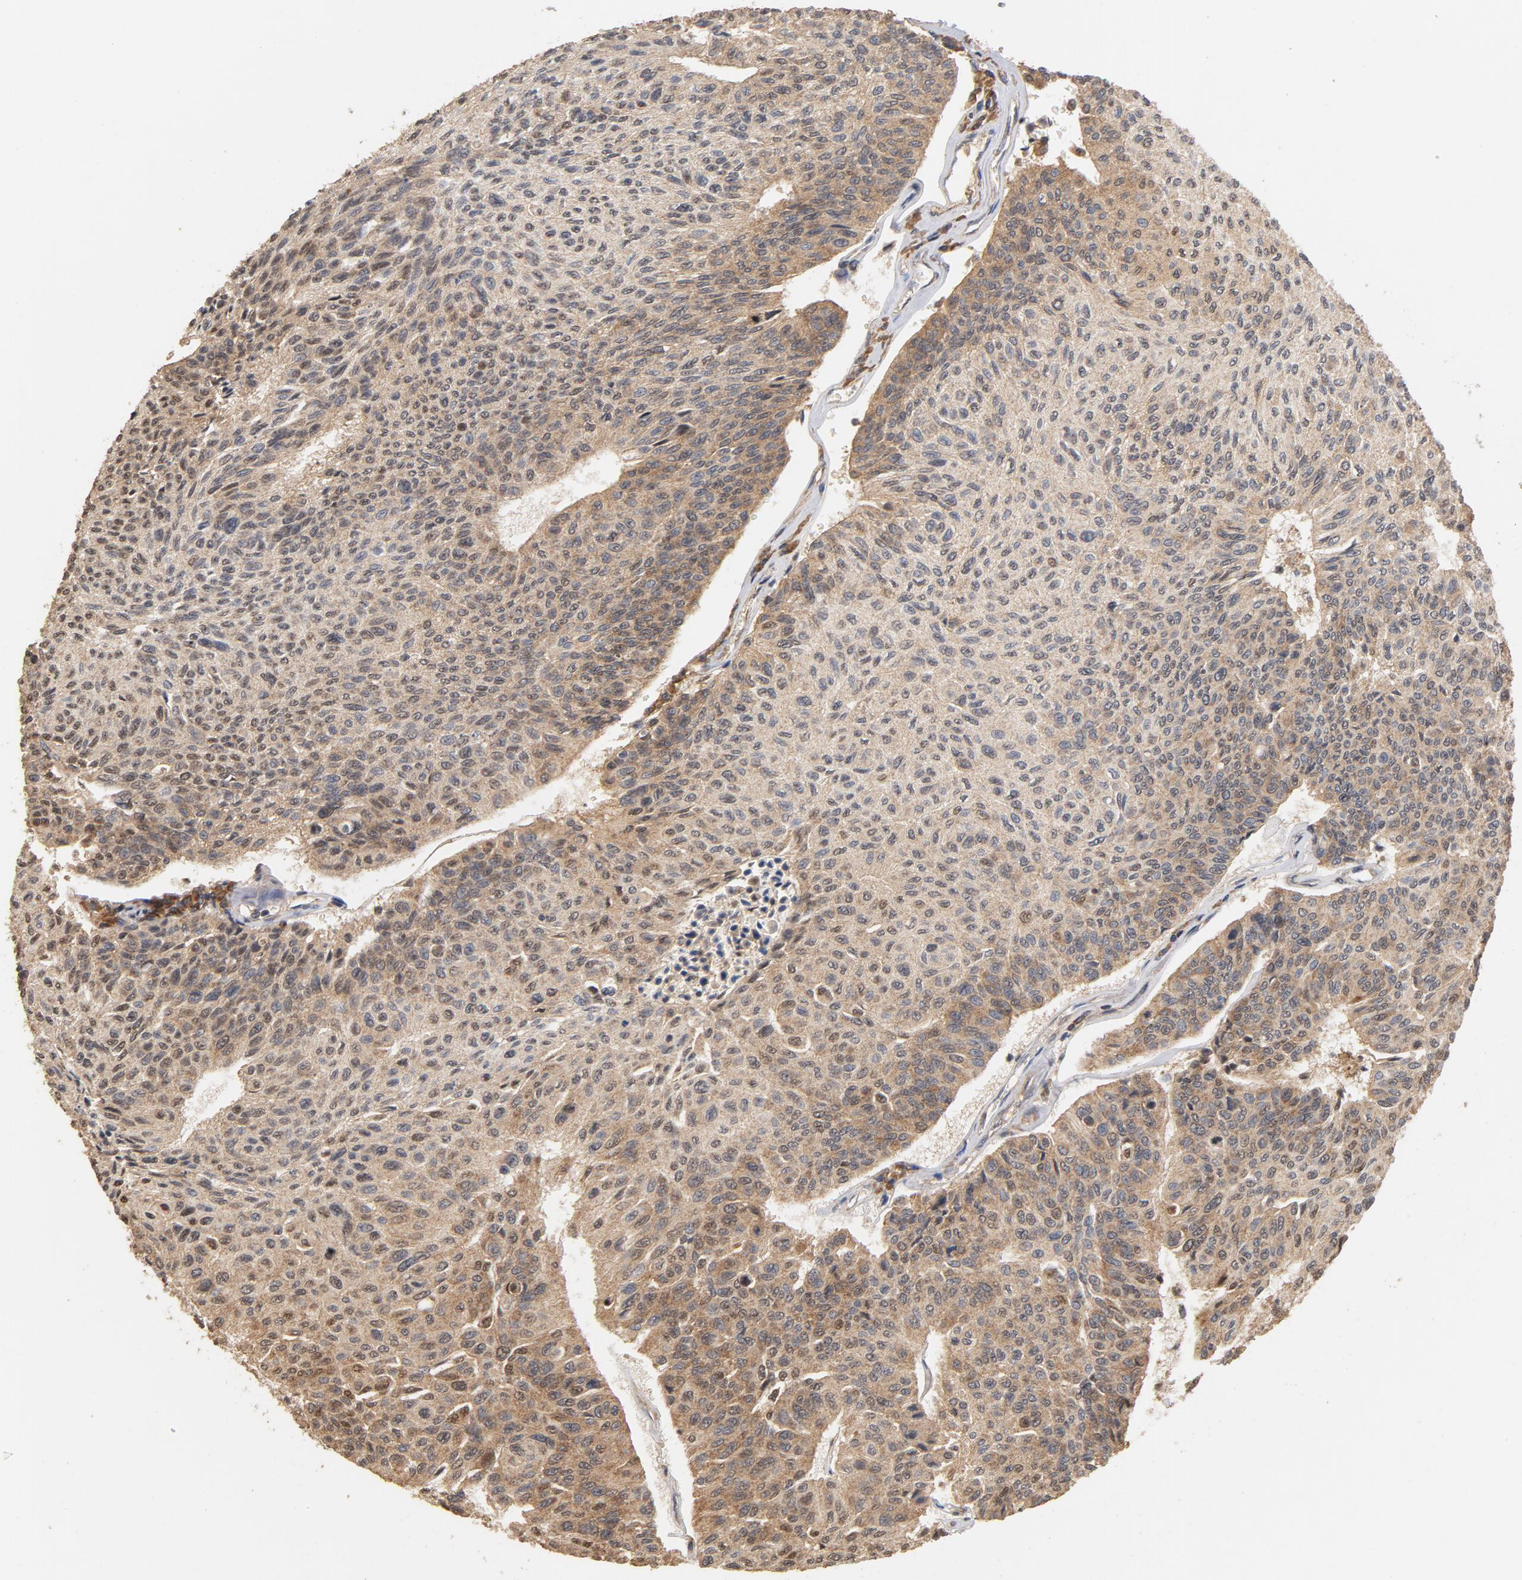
{"staining": {"intensity": "moderate", "quantity": ">75%", "location": "cytoplasmic/membranous,nuclear"}, "tissue": "urothelial cancer", "cell_type": "Tumor cells", "image_type": "cancer", "snomed": [{"axis": "morphology", "description": "Urothelial carcinoma, High grade"}, {"axis": "topography", "description": "Urinary bladder"}], "caption": "Immunohistochemistry histopathology image of neoplastic tissue: human urothelial cancer stained using immunohistochemistry (IHC) reveals medium levels of moderate protein expression localized specifically in the cytoplasmic/membranous and nuclear of tumor cells, appearing as a cytoplasmic/membranous and nuclear brown color.", "gene": "DDX6", "patient": {"sex": "male", "age": 66}}